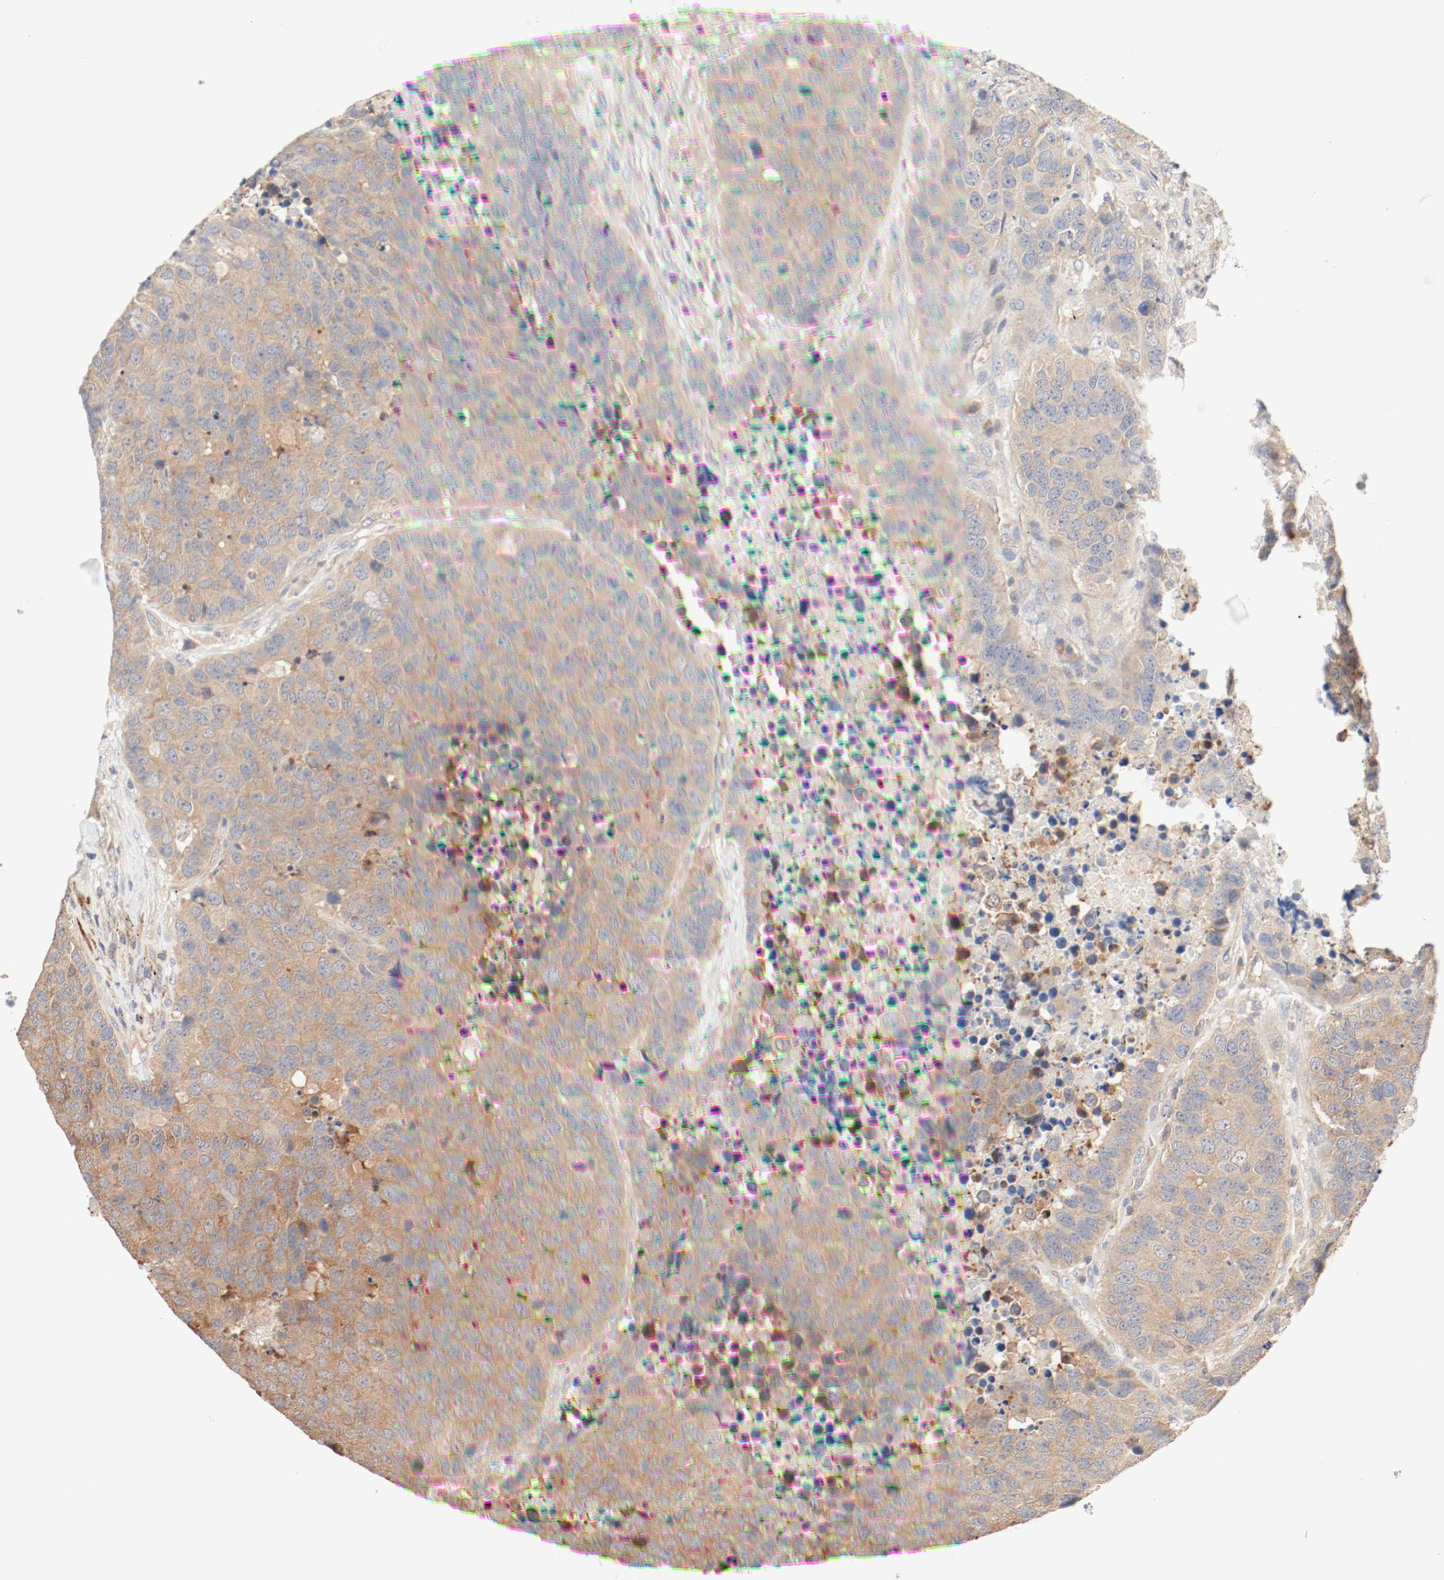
{"staining": {"intensity": "moderate", "quantity": ">75%", "location": "cytoplasmic/membranous"}, "tissue": "carcinoid", "cell_type": "Tumor cells", "image_type": "cancer", "snomed": [{"axis": "morphology", "description": "Carcinoid, malignant, NOS"}, {"axis": "topography", "description": "Lung"}], "caption": "The photomicrograph reveals staining of carcinoid (malignant), revealing moderate cytoplasmic/membranous protein positivity (brown color) within tumor cells.", "gene": "GIT1", "patient": {"sex": "male", "age": 60}}